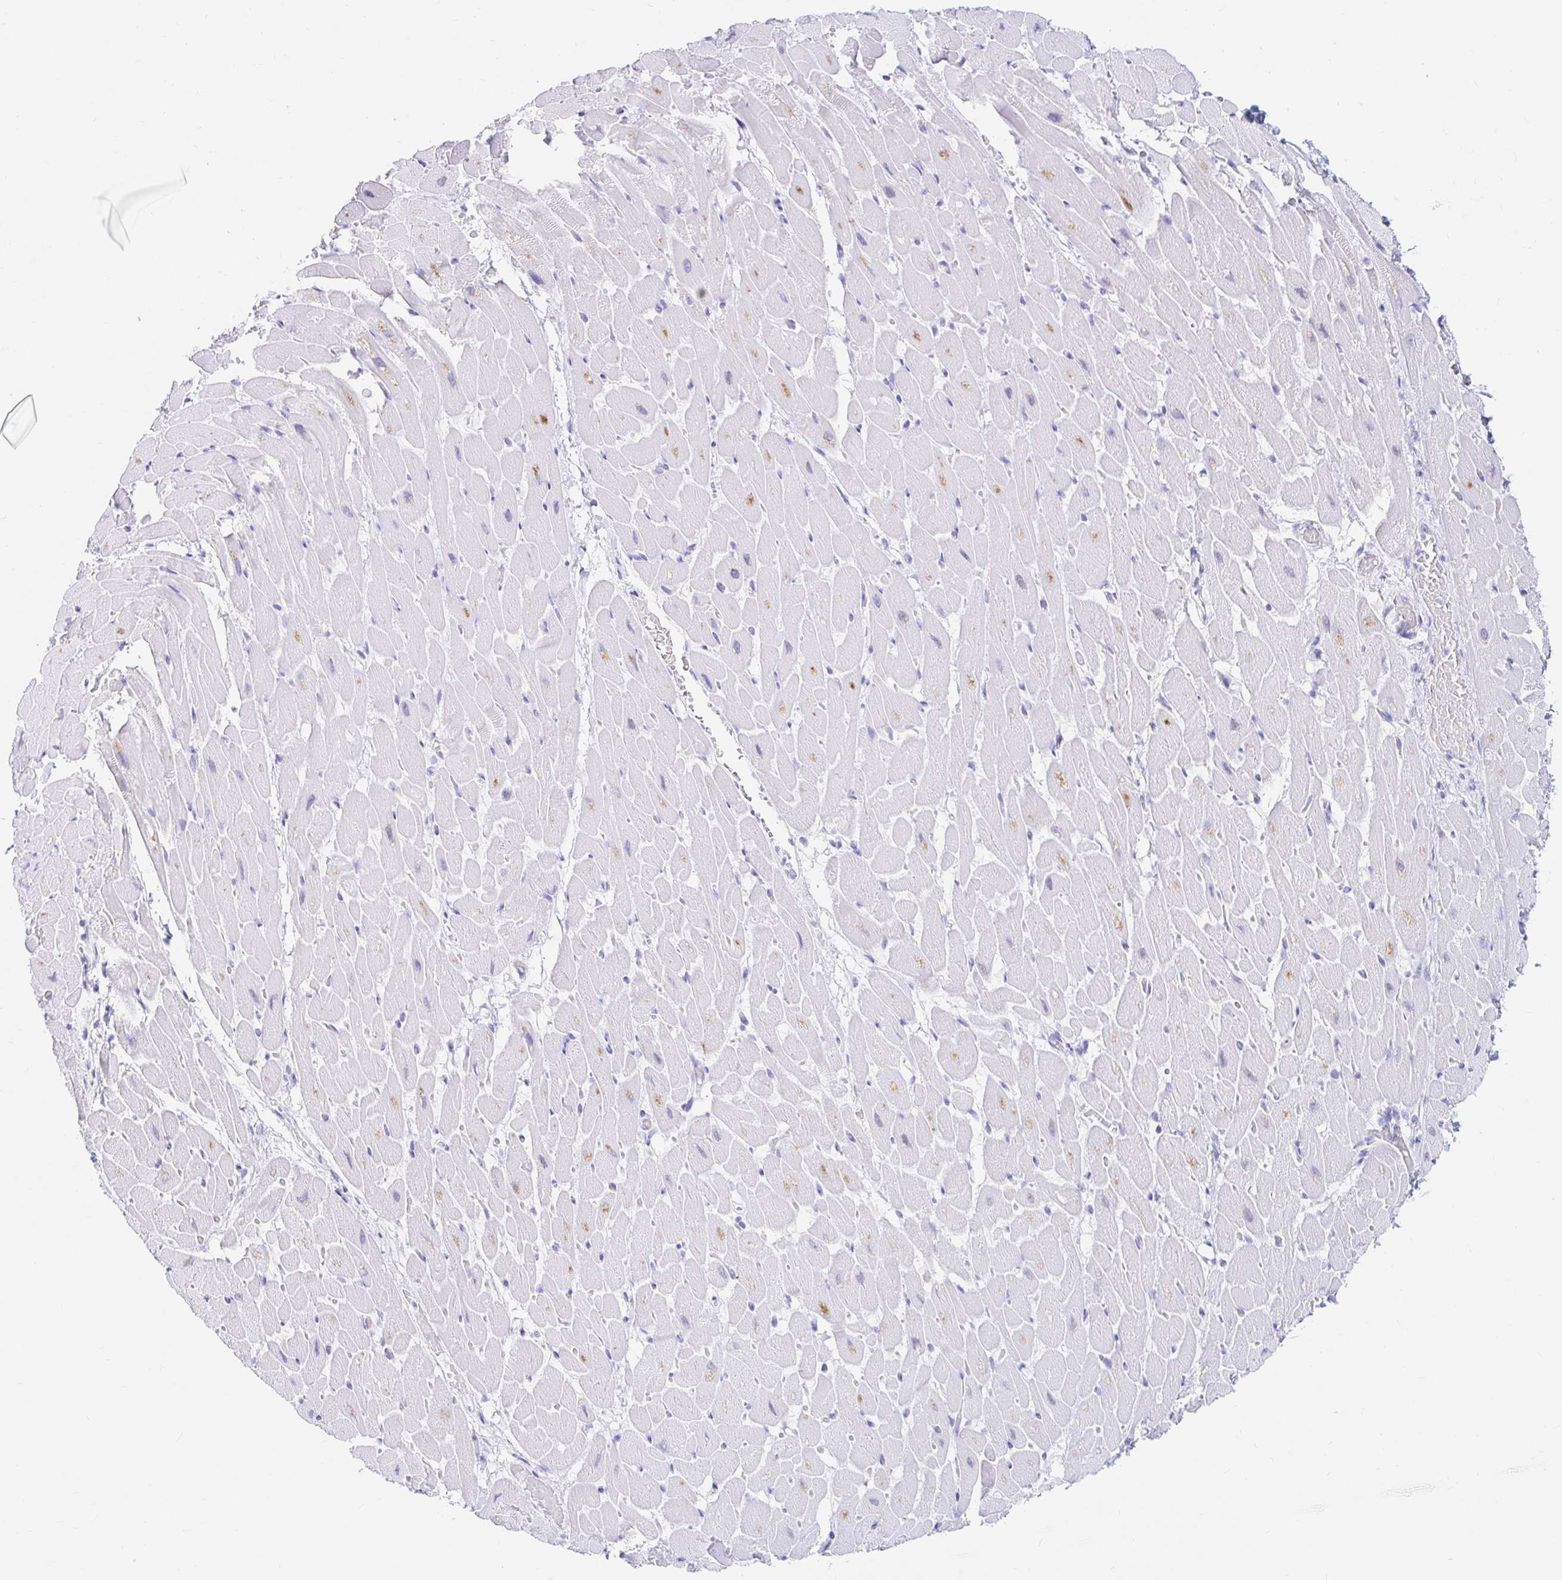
{"staining": {"intensity": "moderate", "quantity": "<25%", "location": "cytoplasmic/membranous"}, "tissue": "heart muscle", "cell_type": "Cardiomyocytes", "image_type": "normal", "snomed": [{"axis": "morphology", "description": "Normal tissue, NOS"}, {"axis": "topography", "description": "Heart"}], "caption": "This is a photomicrograph of immunohistochemistry staining of normal heart muscle, which shows moderate staining in the cytoplasmic/membranous of cardiomyocytes.", "gene": "OR6T1", "patient": {"sex": "male", "age": 37}}